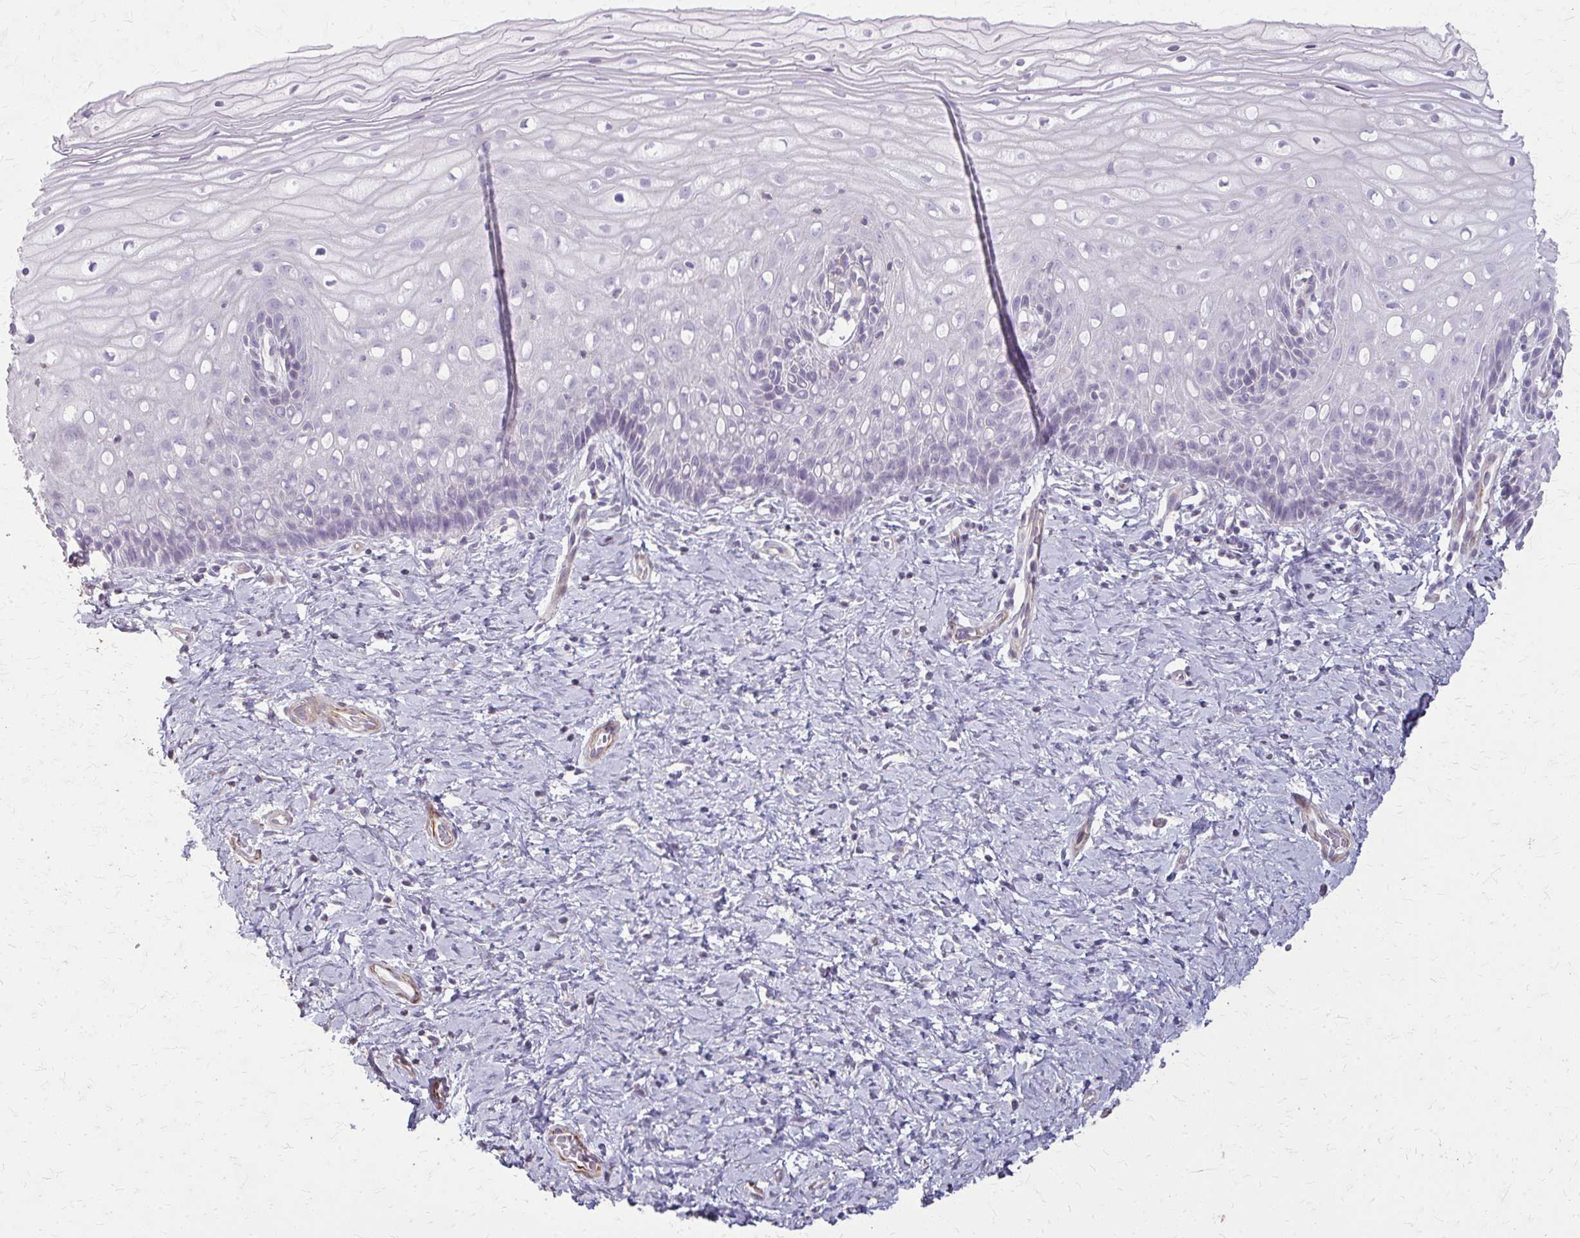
{"staining": {"intensity": "negative", "quantity": "none", "location": "none"}, "tissue": "cervix", "cell_type": "Glandular cells", "image_type": "normal", "snomed": [{"axis": "morphology", "description": "Normal tissue, NOS"}, {"axis": "topography", "description": "Cervix"}], "caption": "Human cervix stained for a protein using immunohistochemistry demonstrates no expression in glandular cells.", "gene": "TENM4", "patient": {"sex": "female", "age": 37}}